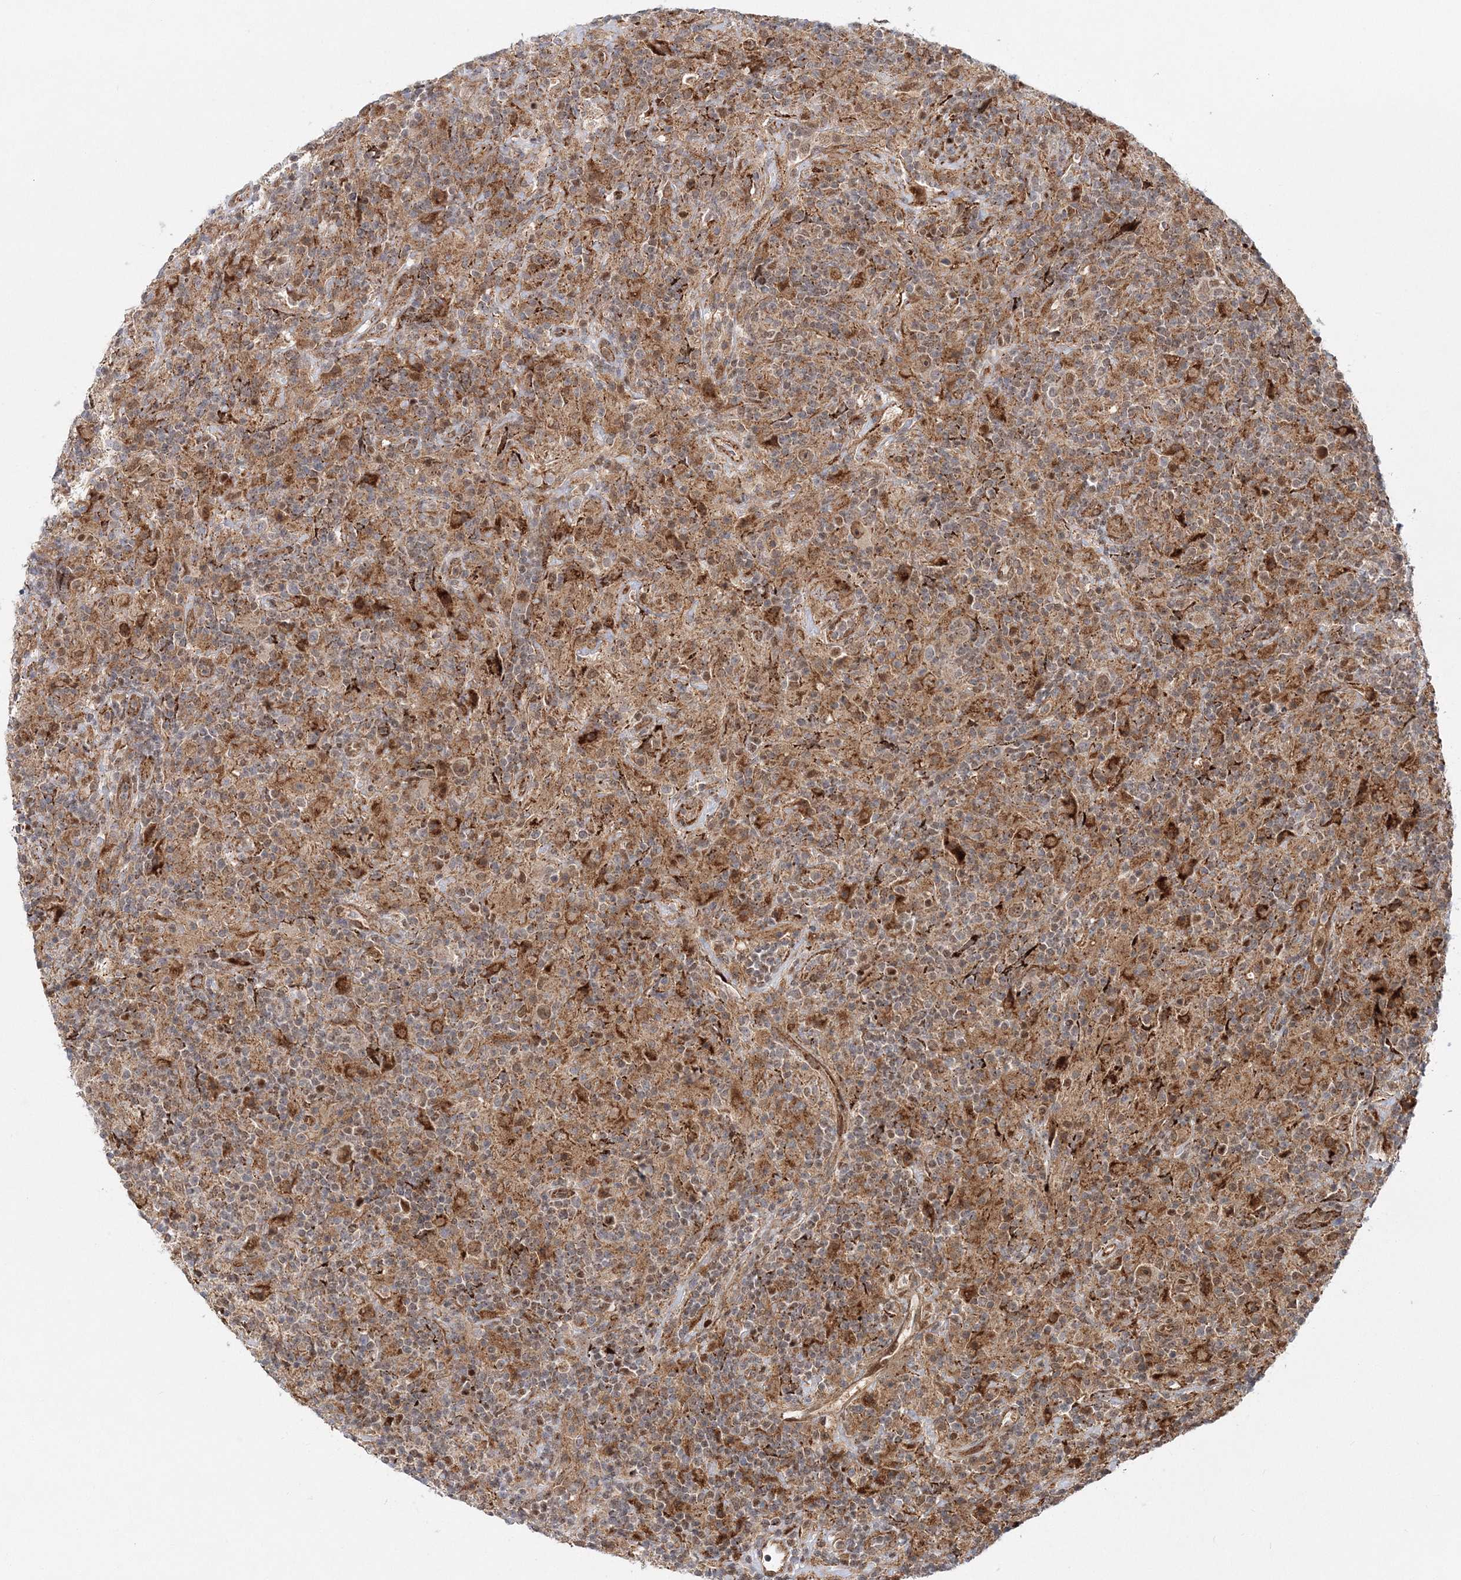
{"staining": {"intensity": "weak", "quantity": ">75%", "location": "cytoplasmic/membranous,nuclear"}, "tissue": "lymphoma", "cell_type": "Tumor cells", "image_type": "cancer", "snomed": [{"axis": "morphology", "description": "Hodgkin's disease, NOS"}, {"axis": "topography", "description": "Lymph node"}], "caption": "Immunohistochemical staining of human Hodgkin's disease displays weak cytoplasmic/membranous and nuclear protein staining in approximately >75% of tumor cells. (brown staining indicates protein expression, while blue staining denotes nuclei).", "gene": "RAB11FIP2", "patient": {"sex": "male", "age": 70}}